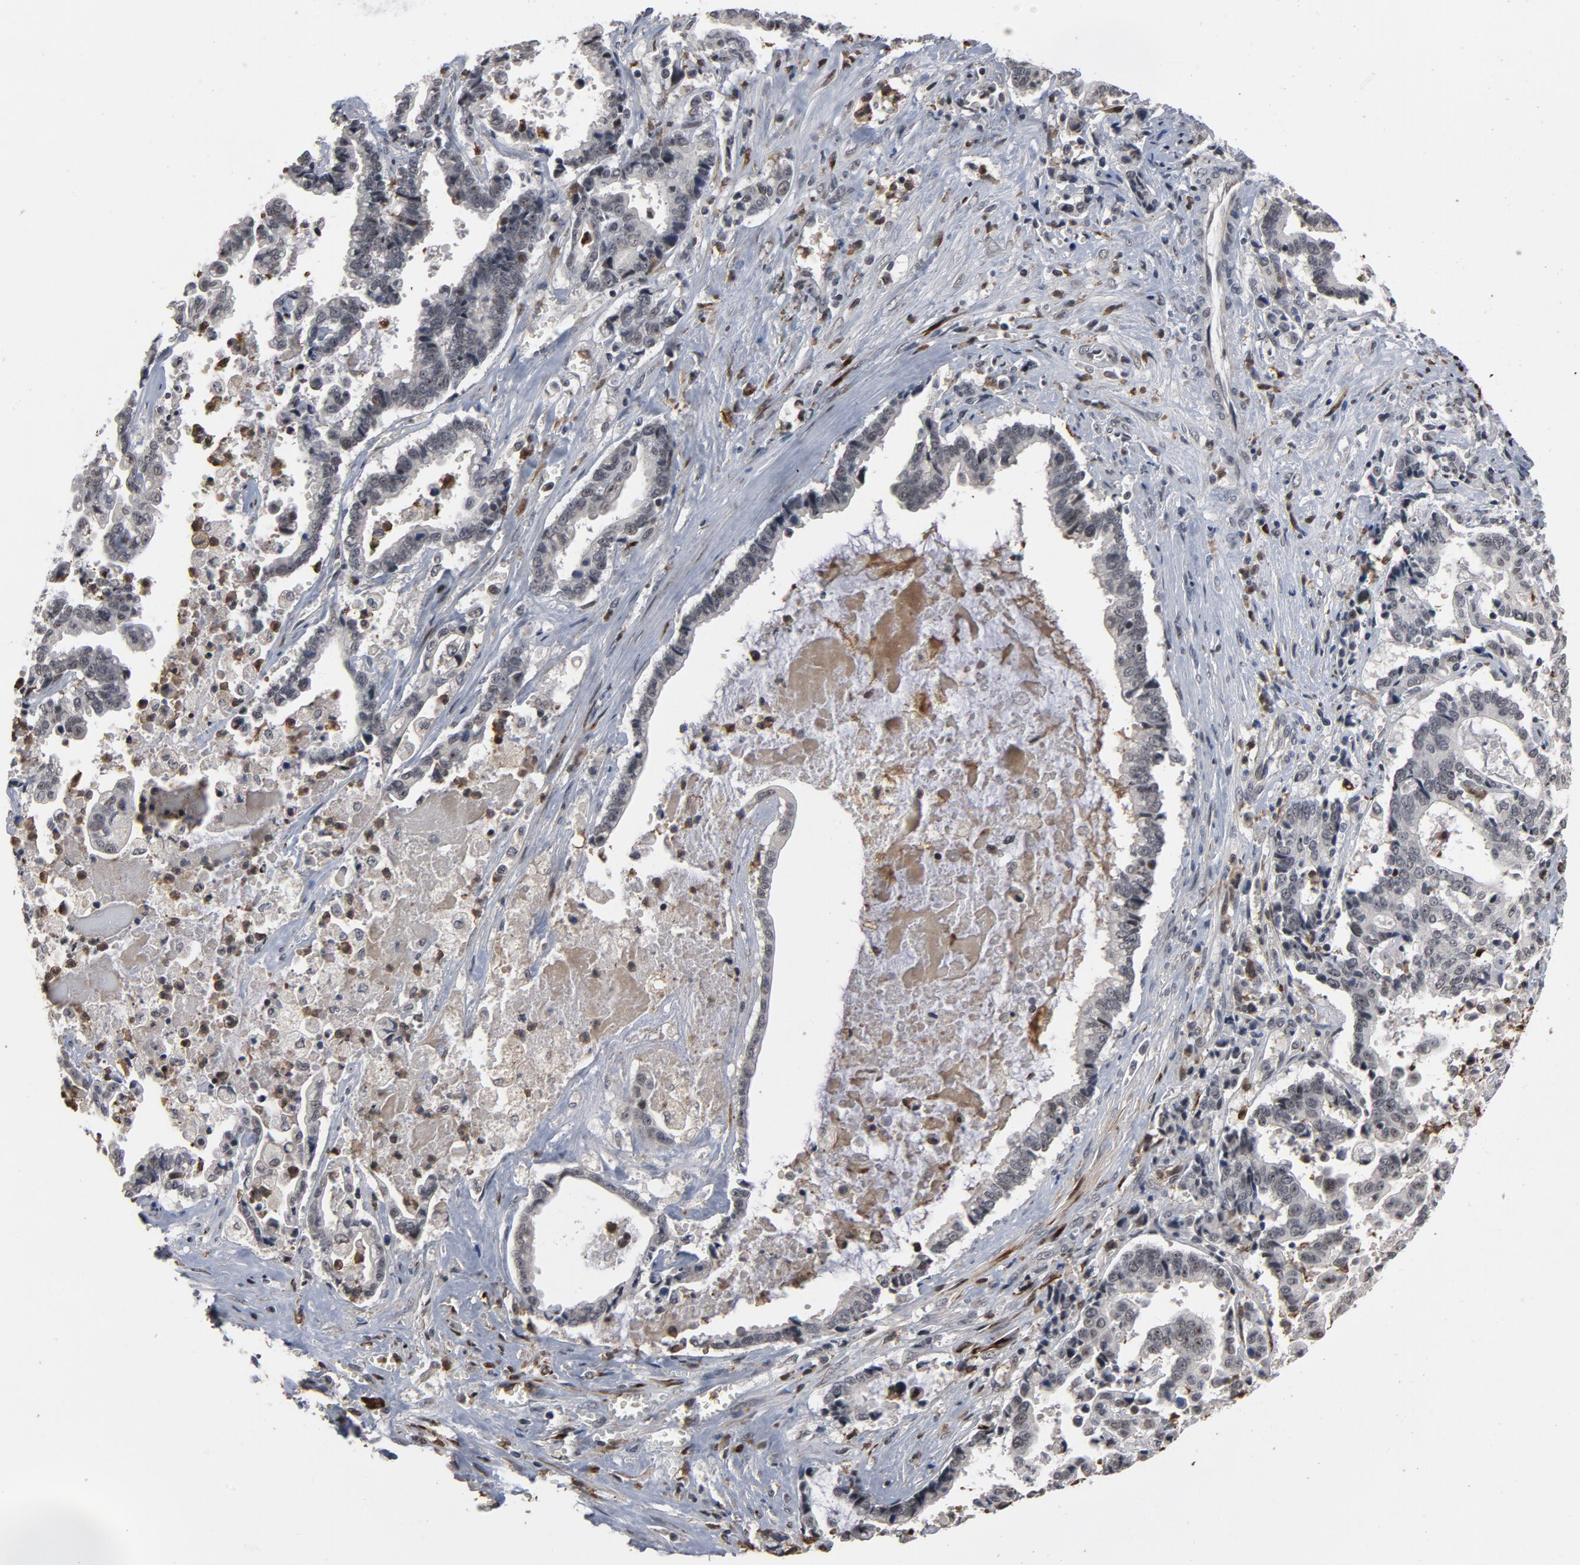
{"staining": {"intensity": "negative", "quantity": "none", "location": "none"}, "tissue": "liver cancer", "cell_type": "Tumor cells", "image_type": "cancer", "snomed": [{"axis": "morphology", "description": "Cholangiocarcinoma"}, {"axis": "topography", "description": "Liver"}], "caption": "Cholangiocarcinoma (liver) stained for a protein using immunohistochemistry exhibits no staining tumor cells.", "gene": "RTL5", "patient": {"sex": "male", "age": 57}}